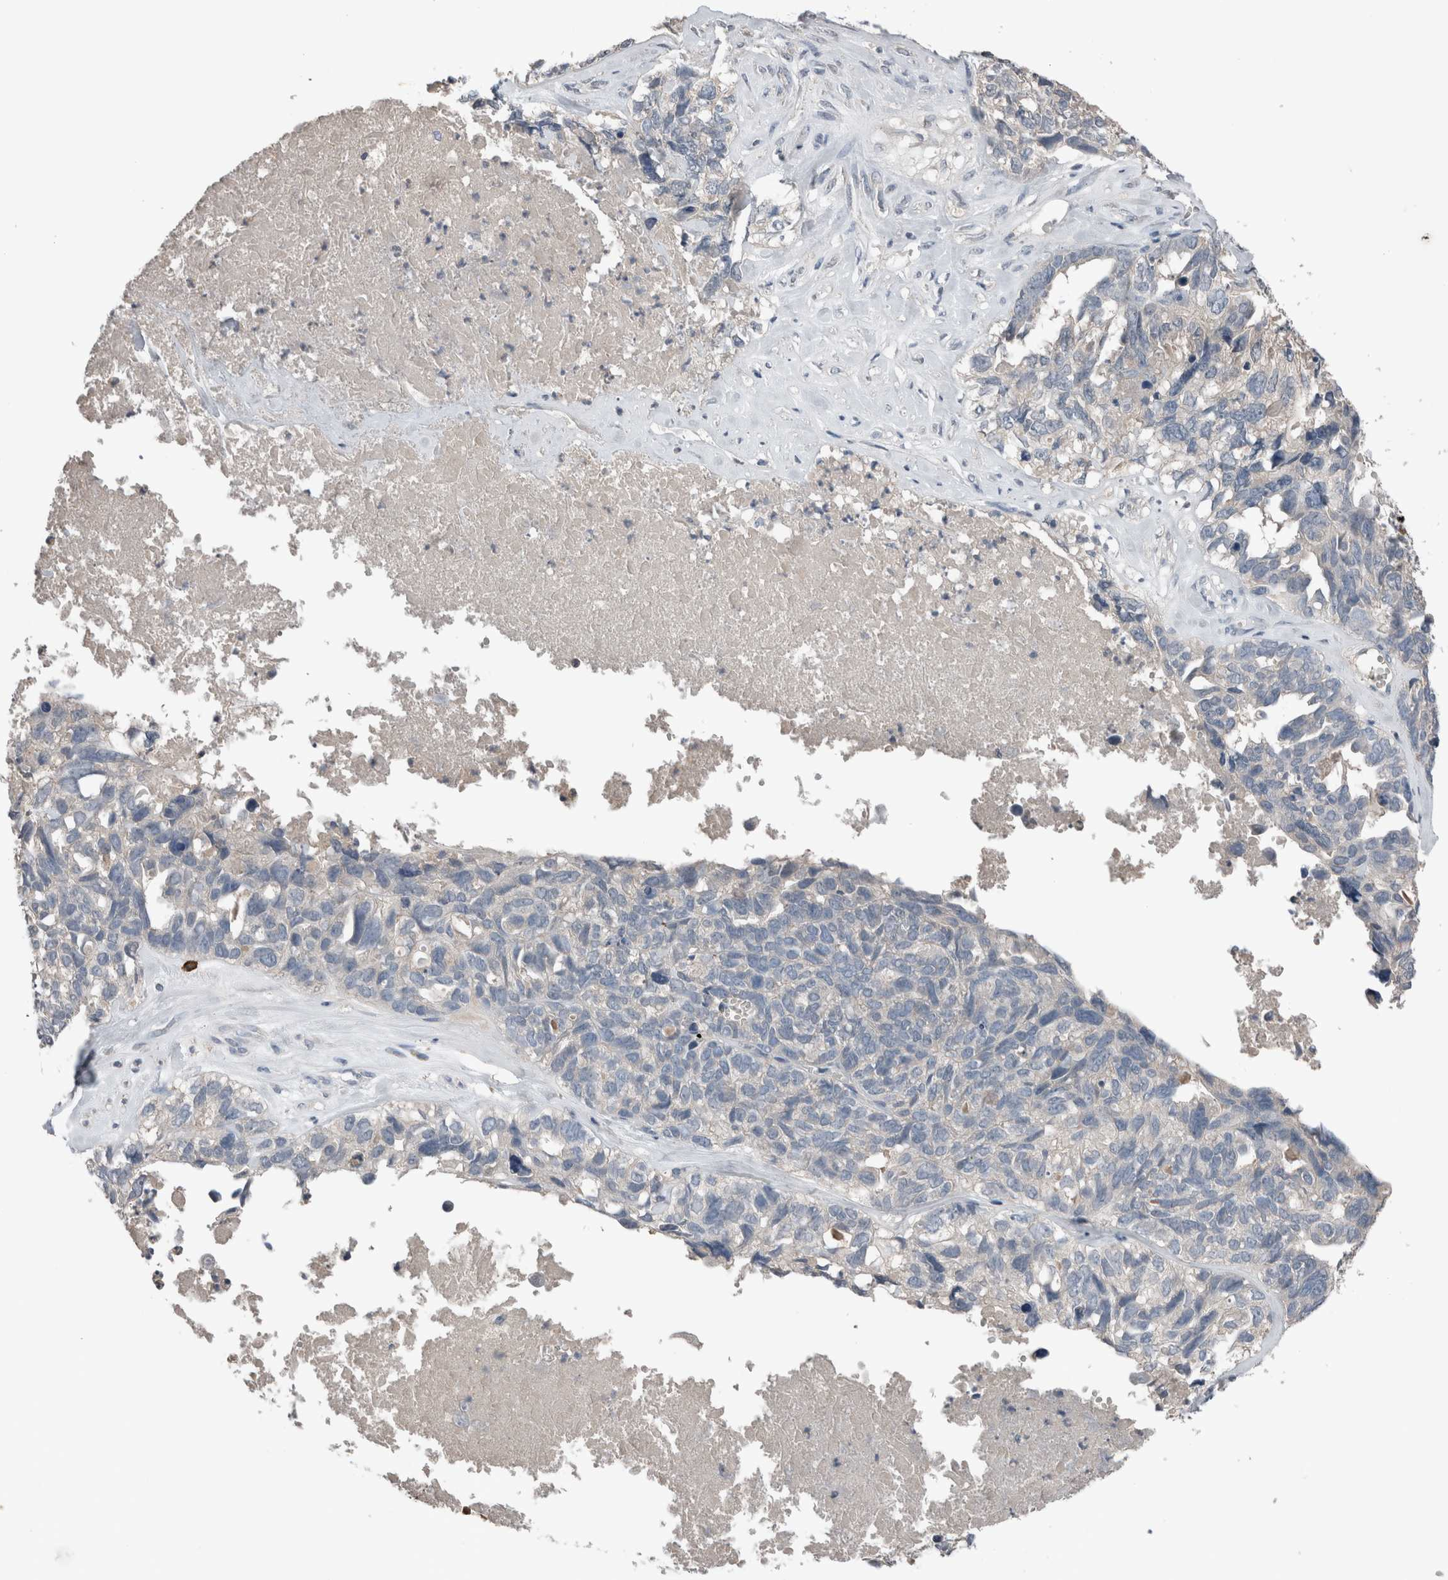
{"staining": {"intensity": "negative", "quantity": "none", "location": "none"}, "tissue": "ovarian cancer", "cell_type": "Tumor cells", "image_type": "cancer", "snomed": [{"axis": "morphology", "description": "Cystadenocarcinoma, serous, NOS"}, {"axis": "topography", "description": "Ovary"}], "caption": "High power microscopy micrograph of an immunohistochemistry (IHC) image of ovarian serous cystadenocarcinoma, revealing no significant staining in tumor cells.", "gene": "CRNN", "patient": {"sex": "female", "age": 79}}